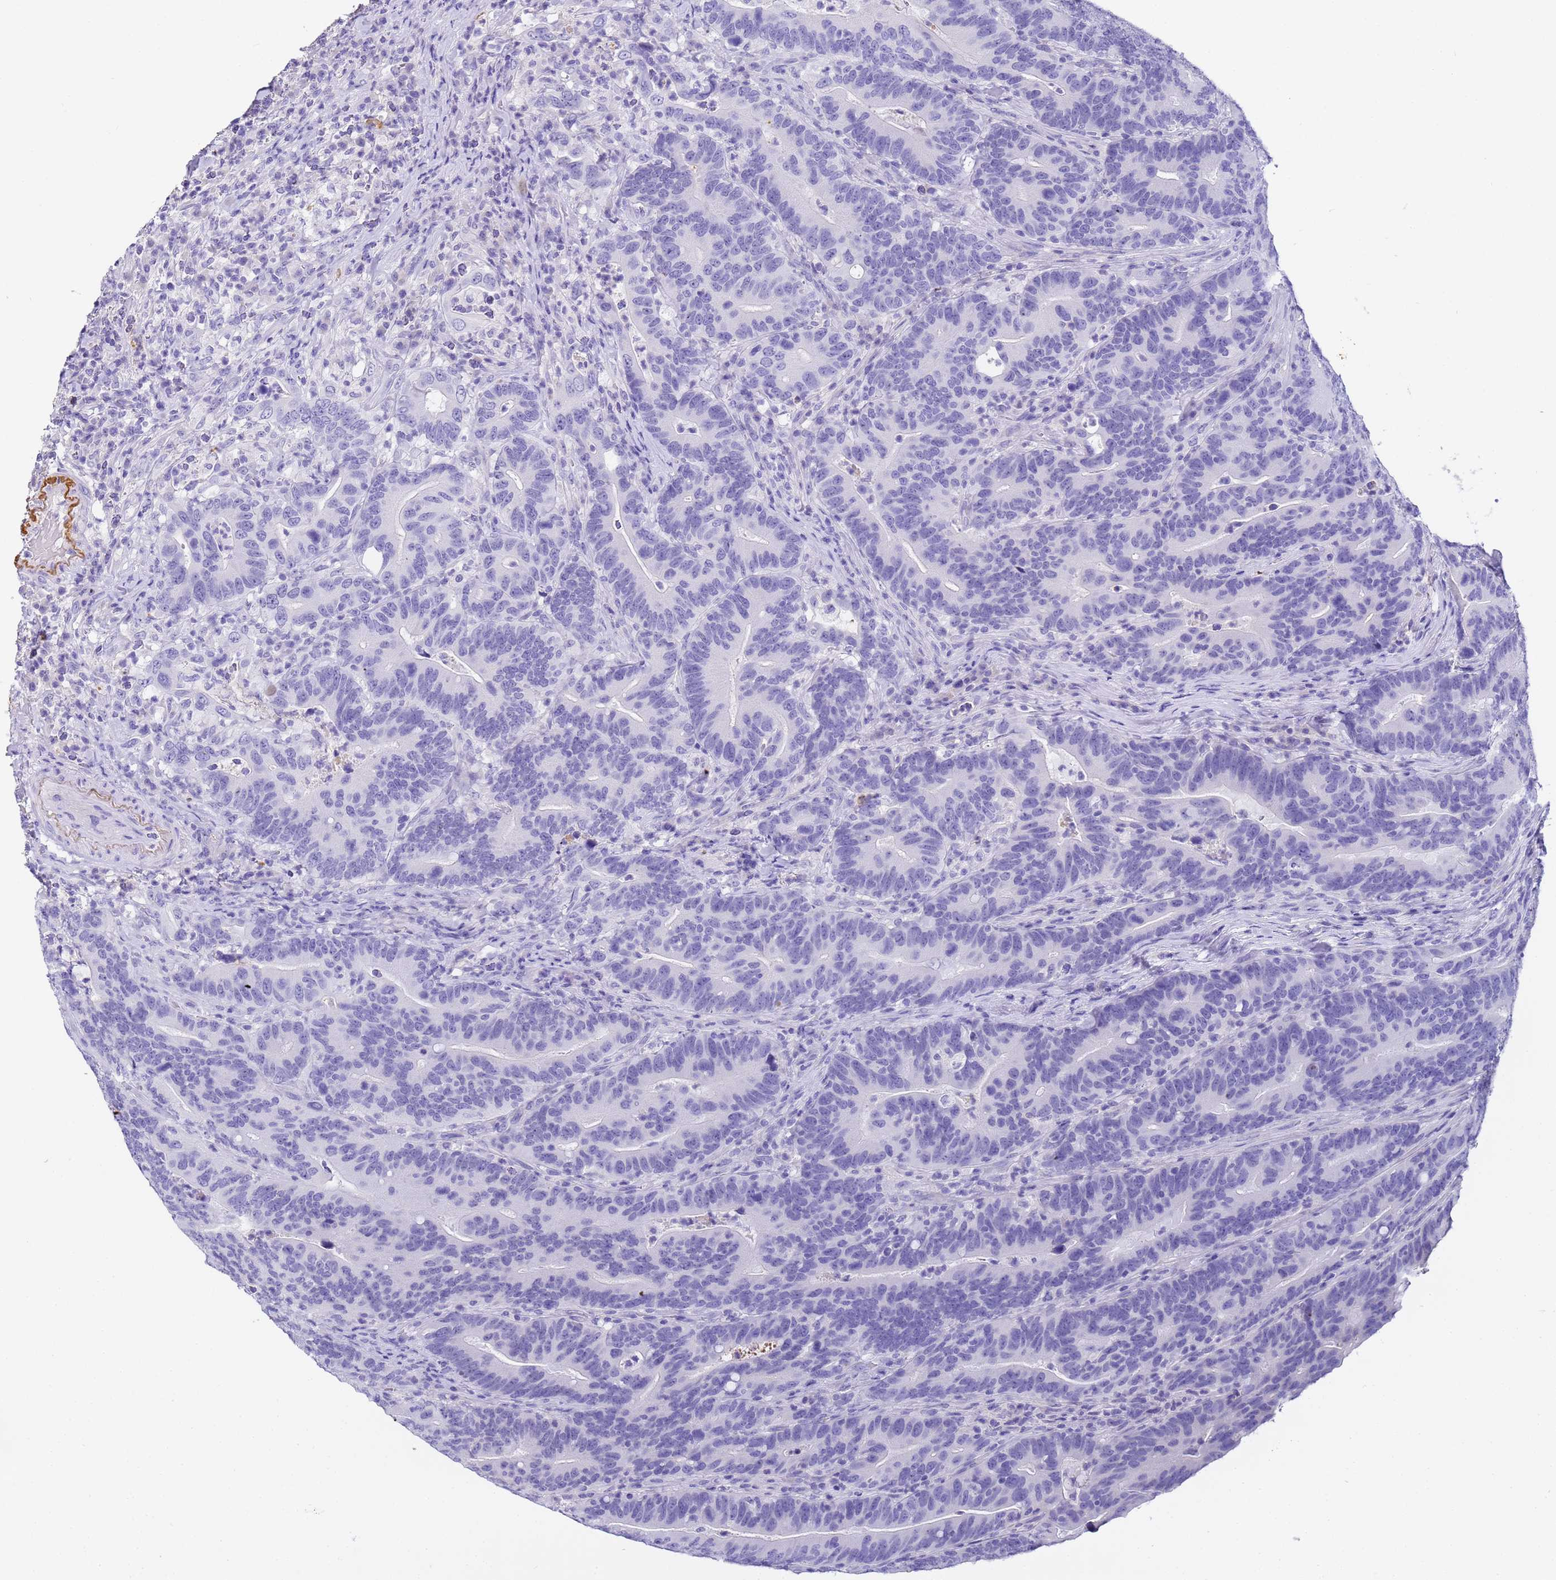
{"staining": {"intensity": "negative", "quantity": "none", "location": "none"}, "tissue": "colorectal cancer", "cell_type": "Tumor cells", "image_type": "cancer", "snomed": [{"axis": "morphology", "description": "Adenocarcinoma, NOS"}, {"axis": "topography", "description": "Colon"}], "caption": "Photomicrograph shows no protein staining in tumor cells of colorectal adenocarcinoma tissue.", "gene": "CFHR2", "patient": {"sex": "female", "age": 66}}